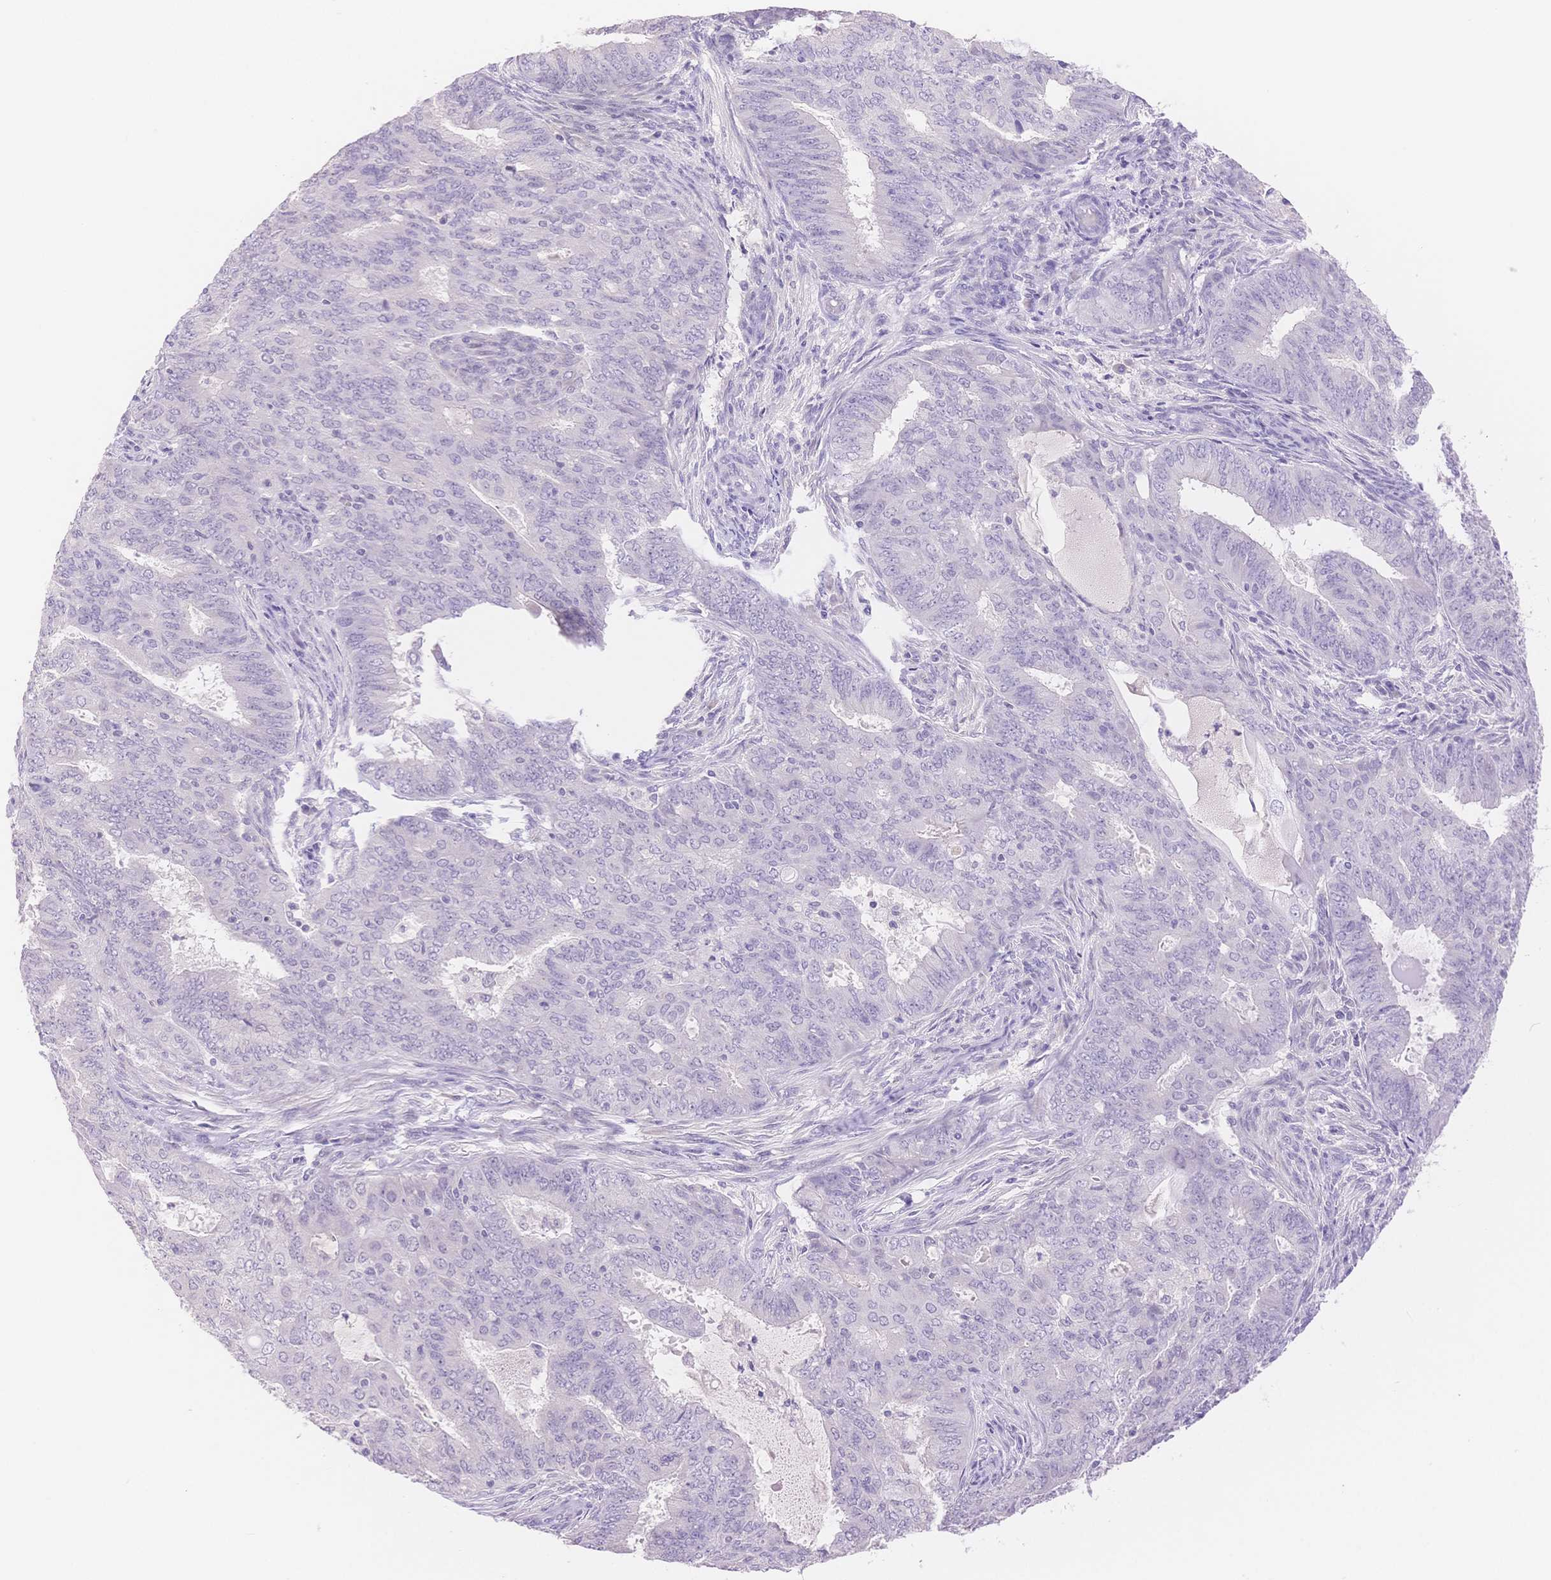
{"staining": {"intensity": "negative", "quantity": "none", "location": "none"}, "tissue": "endometrial cancer", "cell_type": "Tumor cells", "image_type": "cancer", "snomed": [{"axis": "morphology", "description": "Adenocarcinoma, NOS"}, {"axis": "topography", "description": "Endometrium"}], "caption": "Immunohistochemistry (IHC) micrograph of neoplastic tissue: human endometrial cancer stained with DAB (3,3'-diaminobenzidine) shows no significant protein staining in tumor cells.", "gene": "MYOM1", "patient": {"sex": "female", "age": 62}}